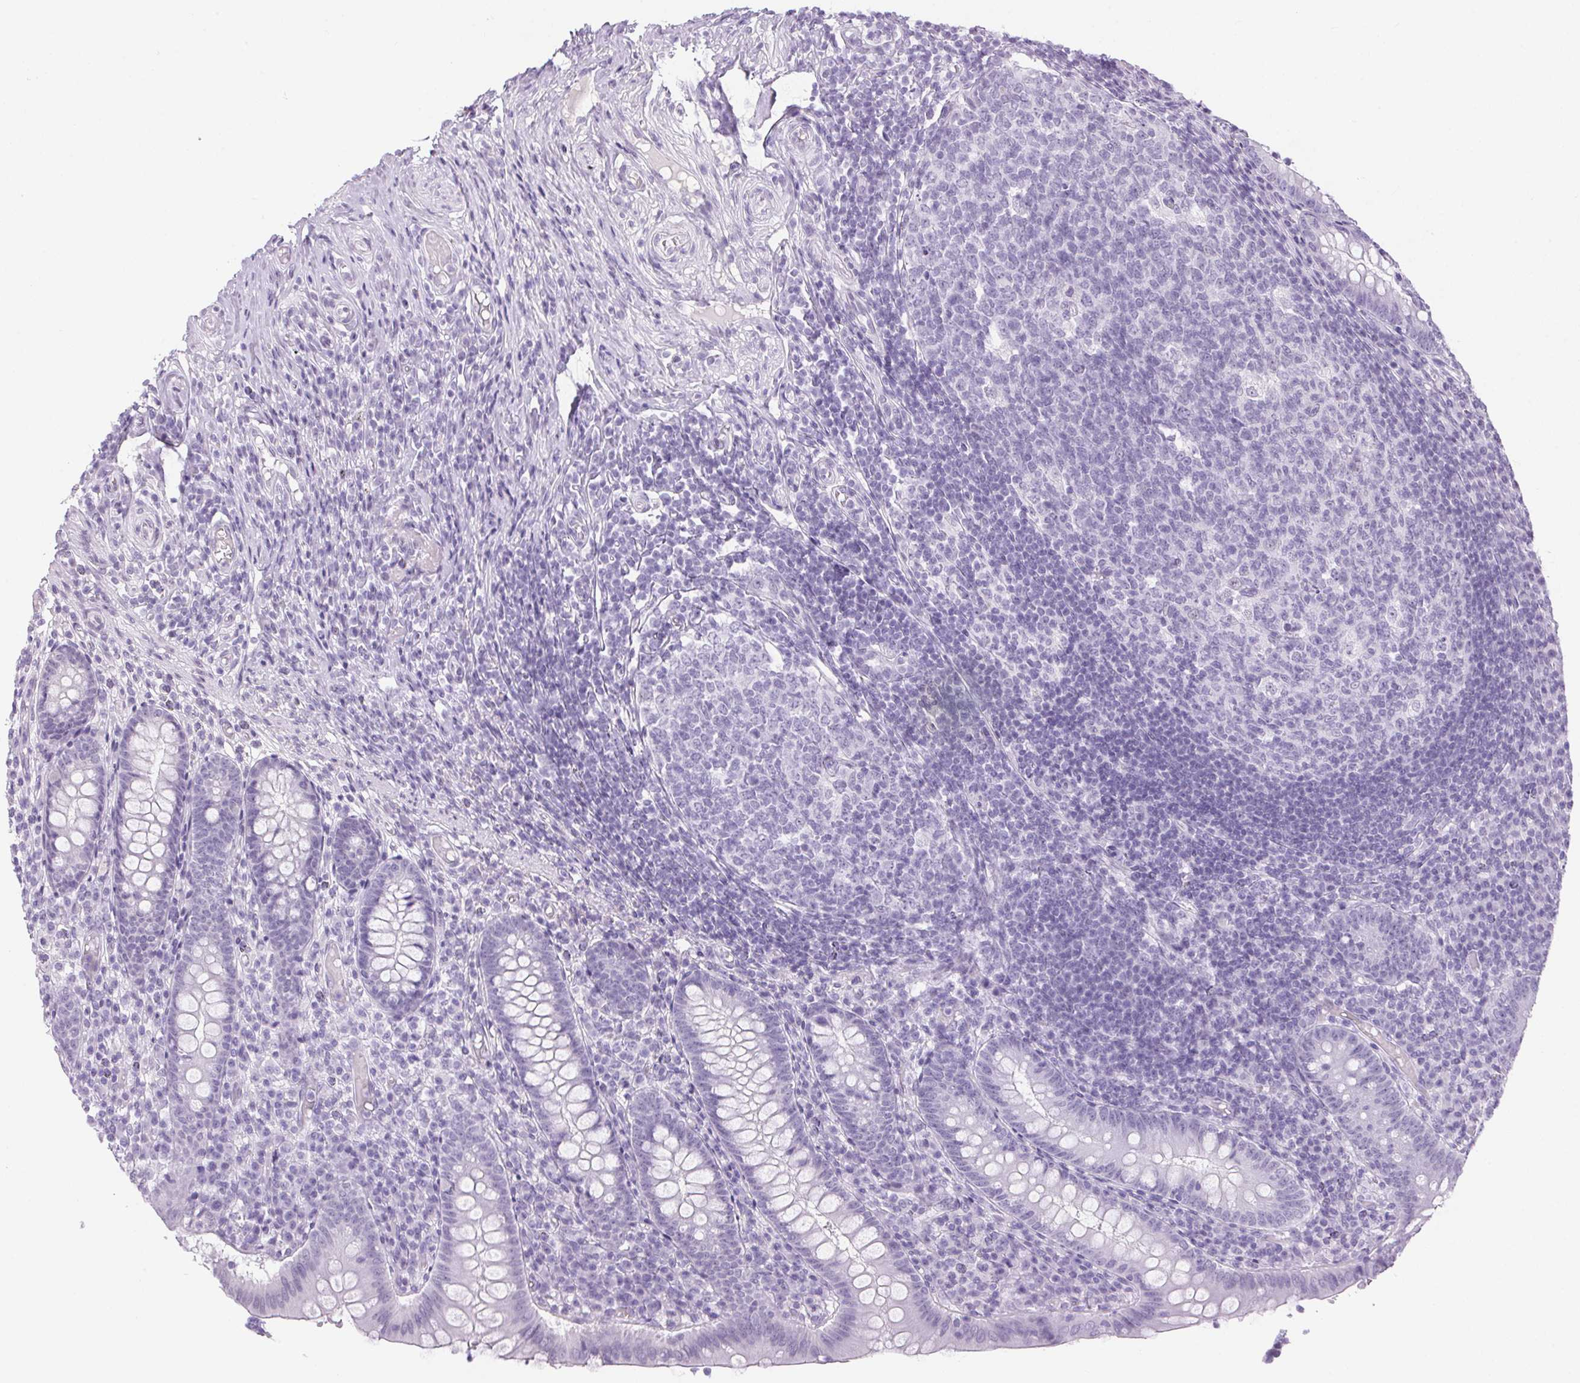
{"staining": {"intensity": "negative", "quantity": "none", "location": "none"}, "tissue": "appendix", "cell_type": "Glandular cells", "image_type": "normal", "snomed": [{"axis": "morphology", "description": "Normal tissue, NOS"}, {"axis": "topography", "description": "Appendix"}], "caption": "Glandular cells show no significant expression in normal appendix. Nuclei are stained in blue.", "gene": "TMEM175", "patient": {"sex": "male", "age": 18}}